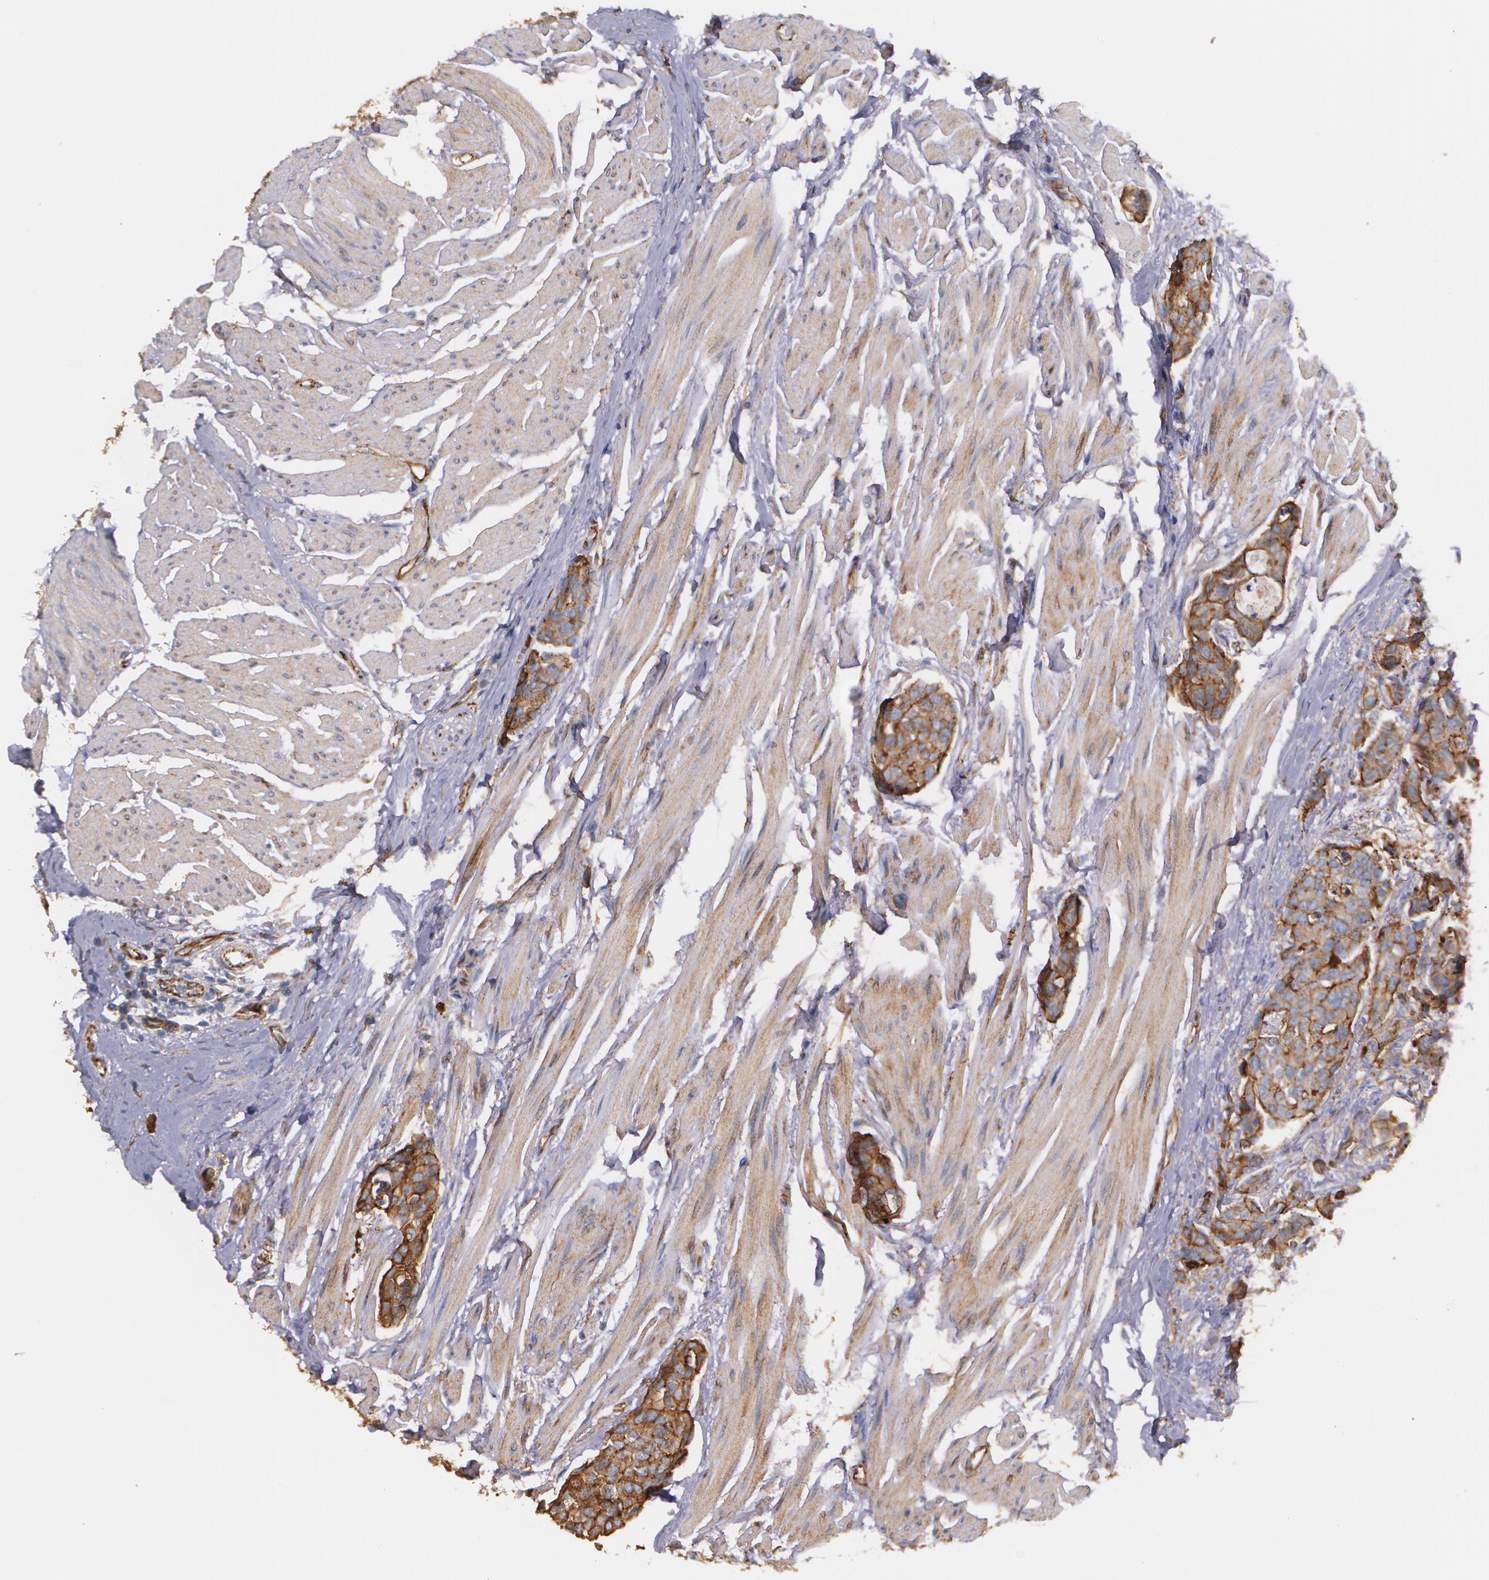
{"staining": {"intensity": "strong", "quantity": ">75%", "location": "cytoplasmic/membranous"}, "tissue": "urothelial cancer", "cell_type": "Tumor cells", "image_type": "cancer", "snomed": [{"axis": "morphology", "description": "Urothelial carcinoma, High grade"}, {"axis": "topography", "description": "Urinary bladder"}], "caption": "Immunohistochemistry (IHC) photomicrograph of neoplastic tissue: human urothelial cancer stained using immunohistochemistry (IHC) displays high levels of strong protein expression localized specifically in the cytoplasmic/membranous of tumor cells, appearing as a cytoplasmic/membranous brown color.", "gene": "TJP1", "patient": {"sex": "male", "age": 78}}